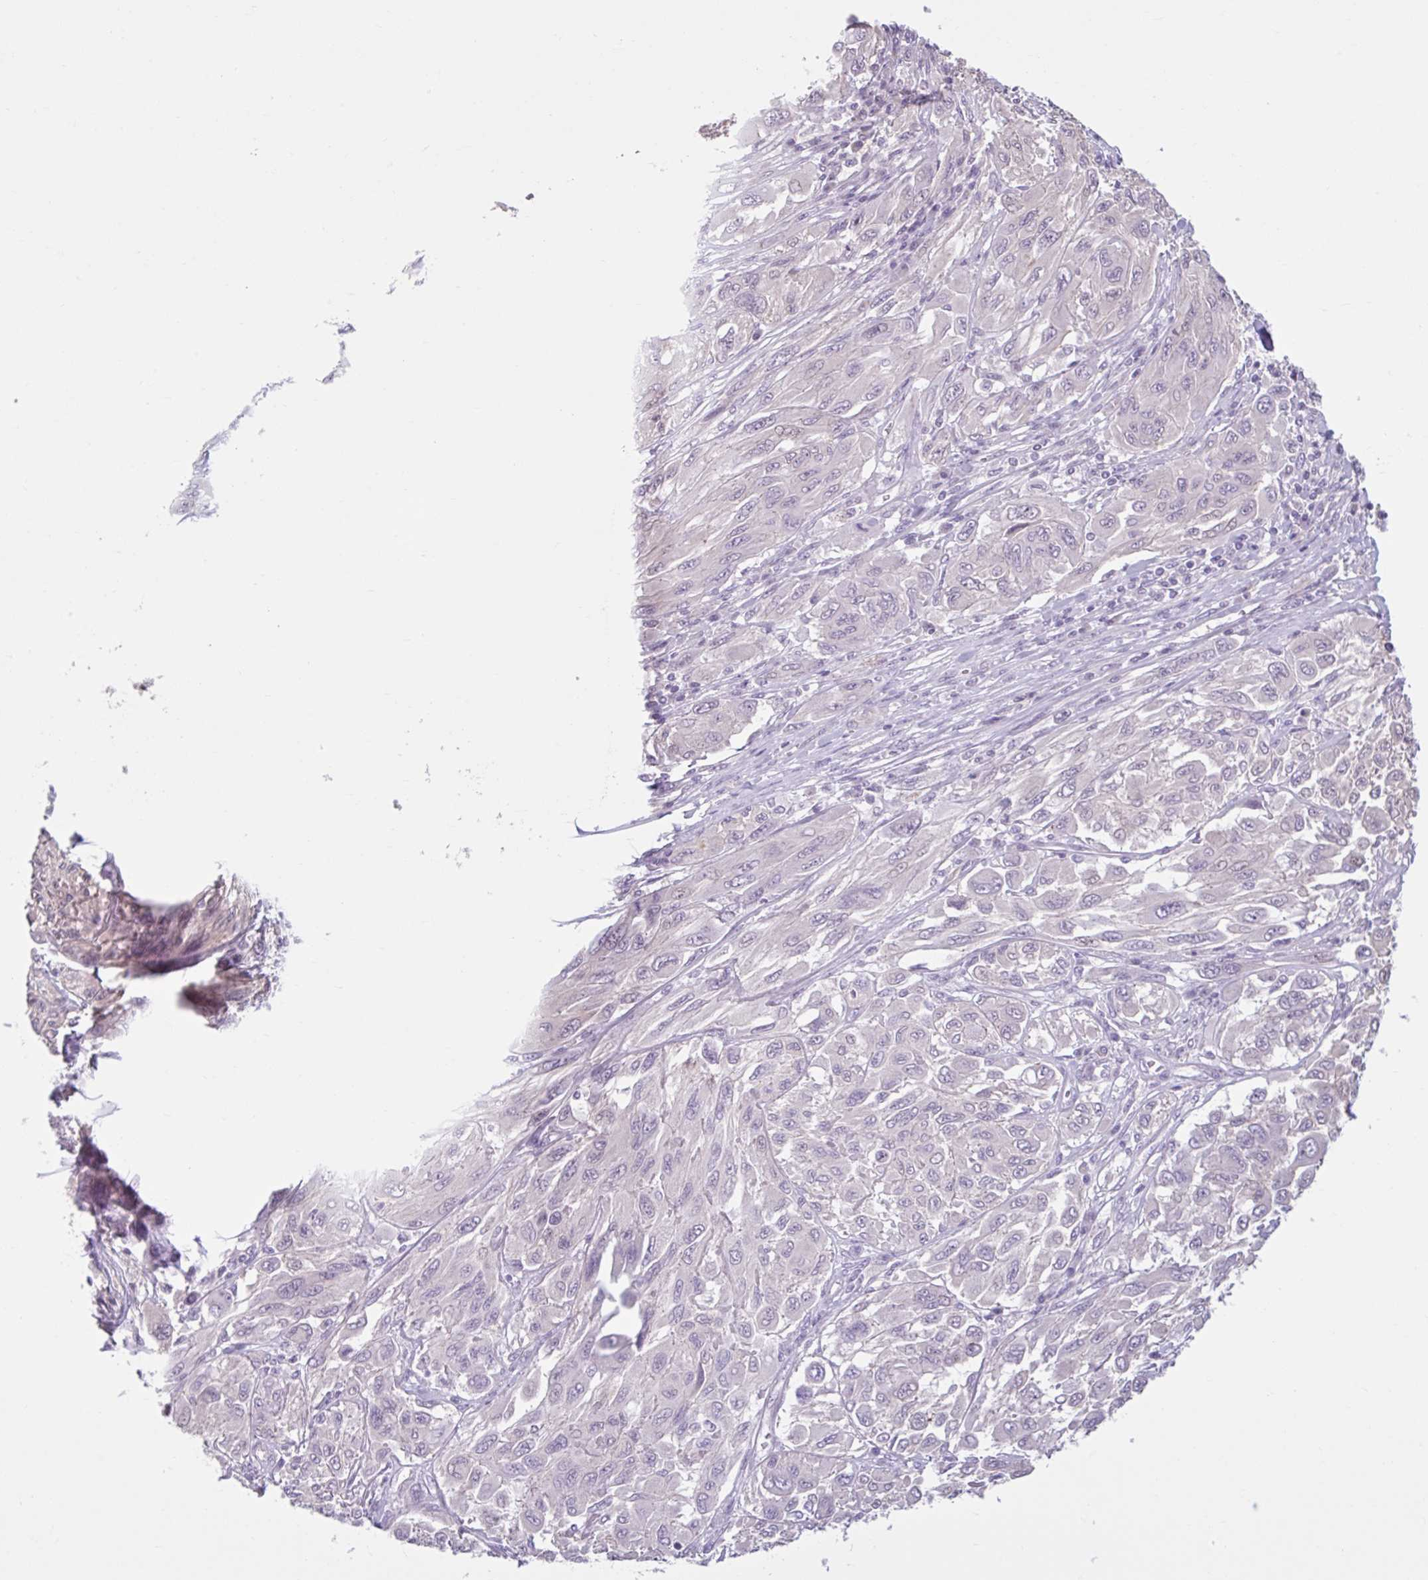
{"staining": {"intensity": "negative", "quantity": "none", "location": "none"}, "tissue": "melanoma", "cell_type": "Tumor cells", "image_type": "cancer", "snomed": [{"axis": "morphology", "description": "Malignant melanoma, NOS"}, {"axis": "topography", "description": "Skin"}], "caption": "An image of human malignant melanoma is negative for staining in tumor cells.", "gene": "CDH19", "patient": {"sex": "female", "age": 91}}